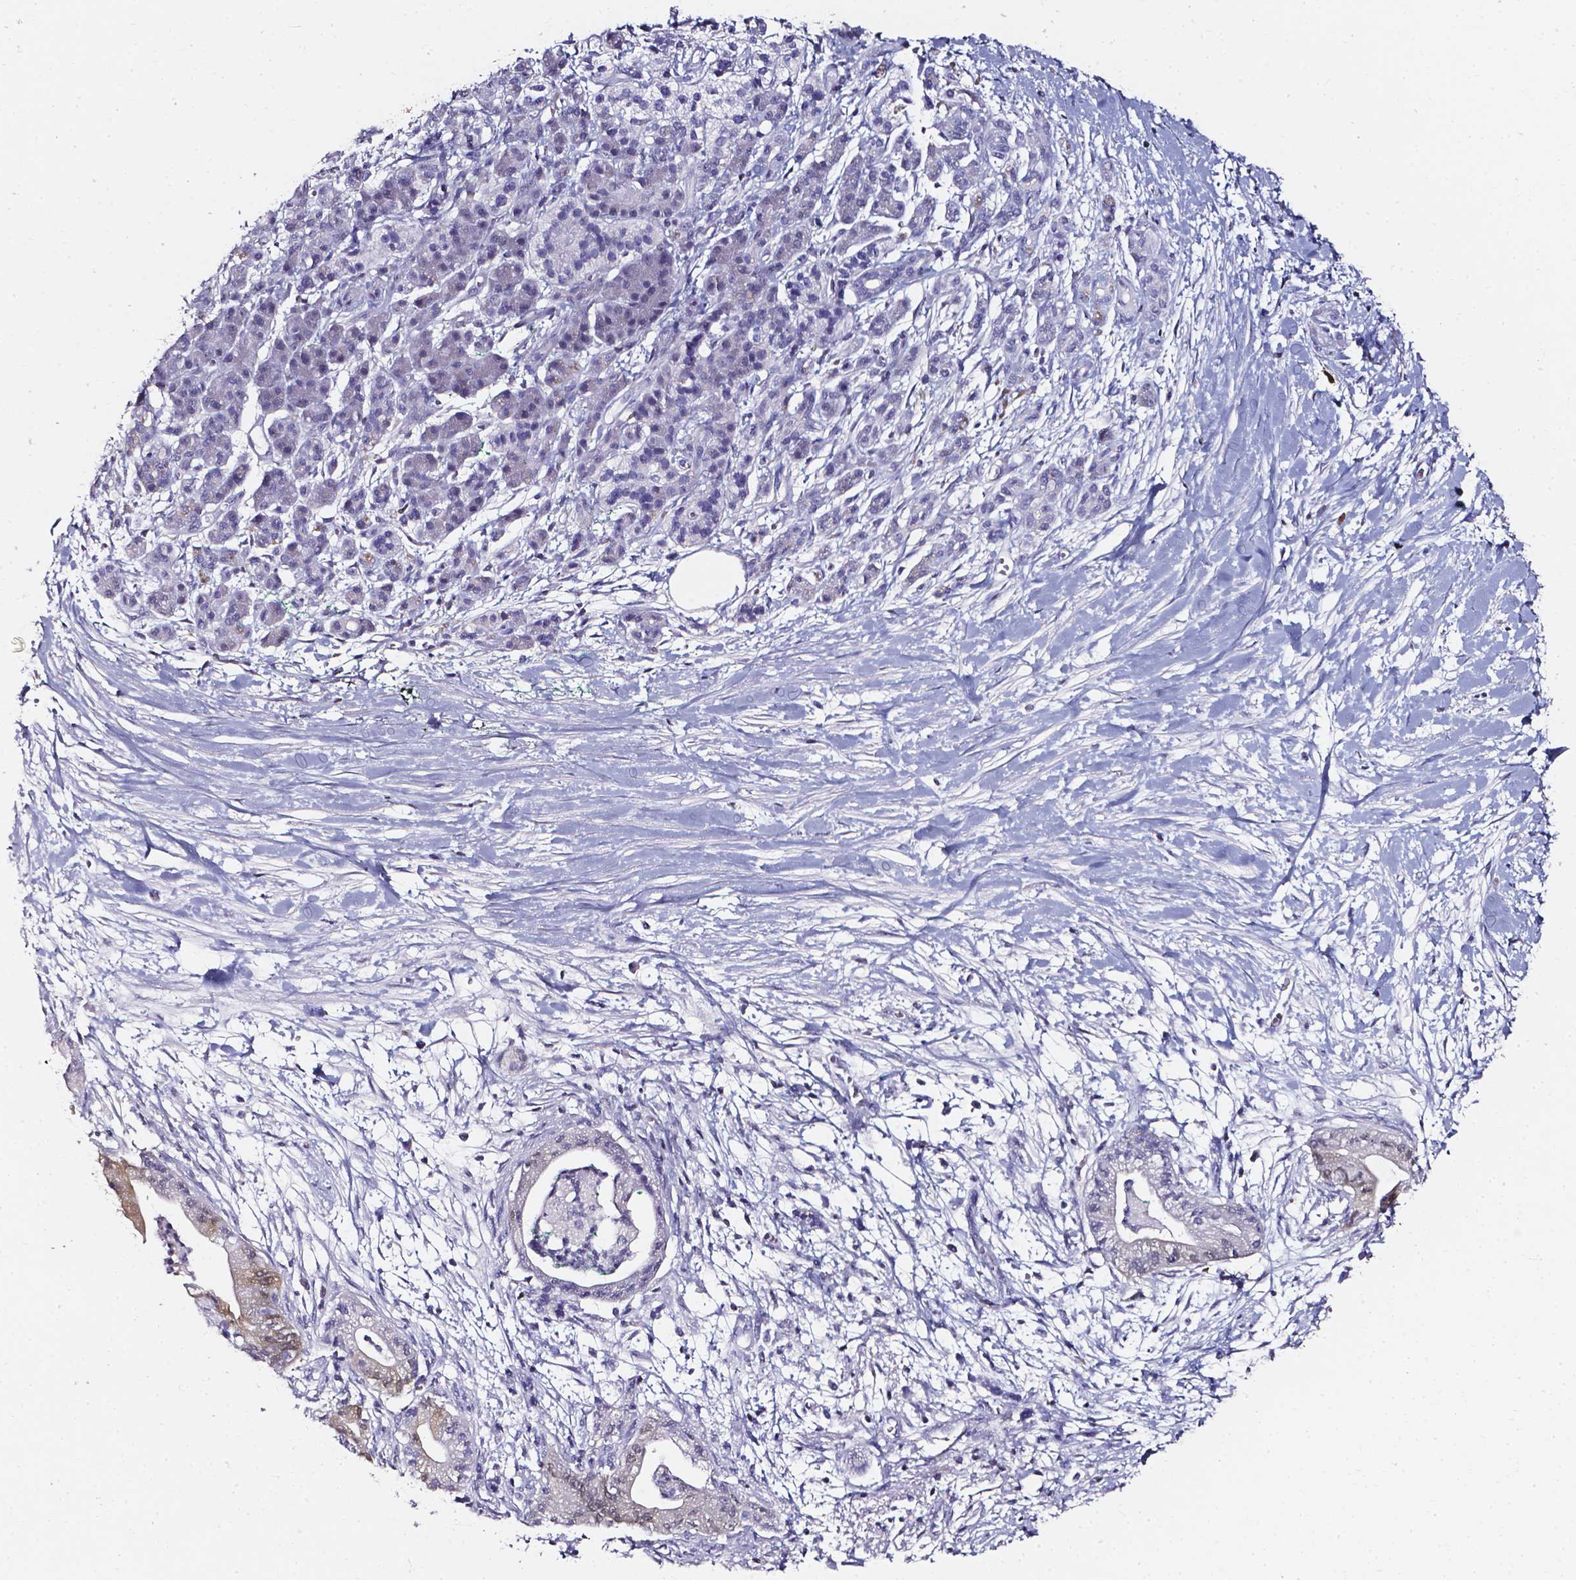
{"staining": {"intensity": "weak", "quantity": "<25%", "location": "cytoplasmic/membranous"}, "tissue": "pancreatic cancer", "cell_type": "Tumor cells", "image_type": "cancer", "snomed": [{"axis": "morphology", "description": "Normal tissue, NOS"}, {"axis": "morphology", "description": "Adenocarcinoma, NOS"}, {"axis": "topography", "description": "Lymph node"}, {"axis": "topography", "description": "Pancreas"}], "caption": "Adenocarcinoma (pancreatic) stained for a protein using immunohistochemistry exhibits no positivity tumor cells.", "gene": "AKR1B10", "patient": {"sex": "female", "age": 58}}